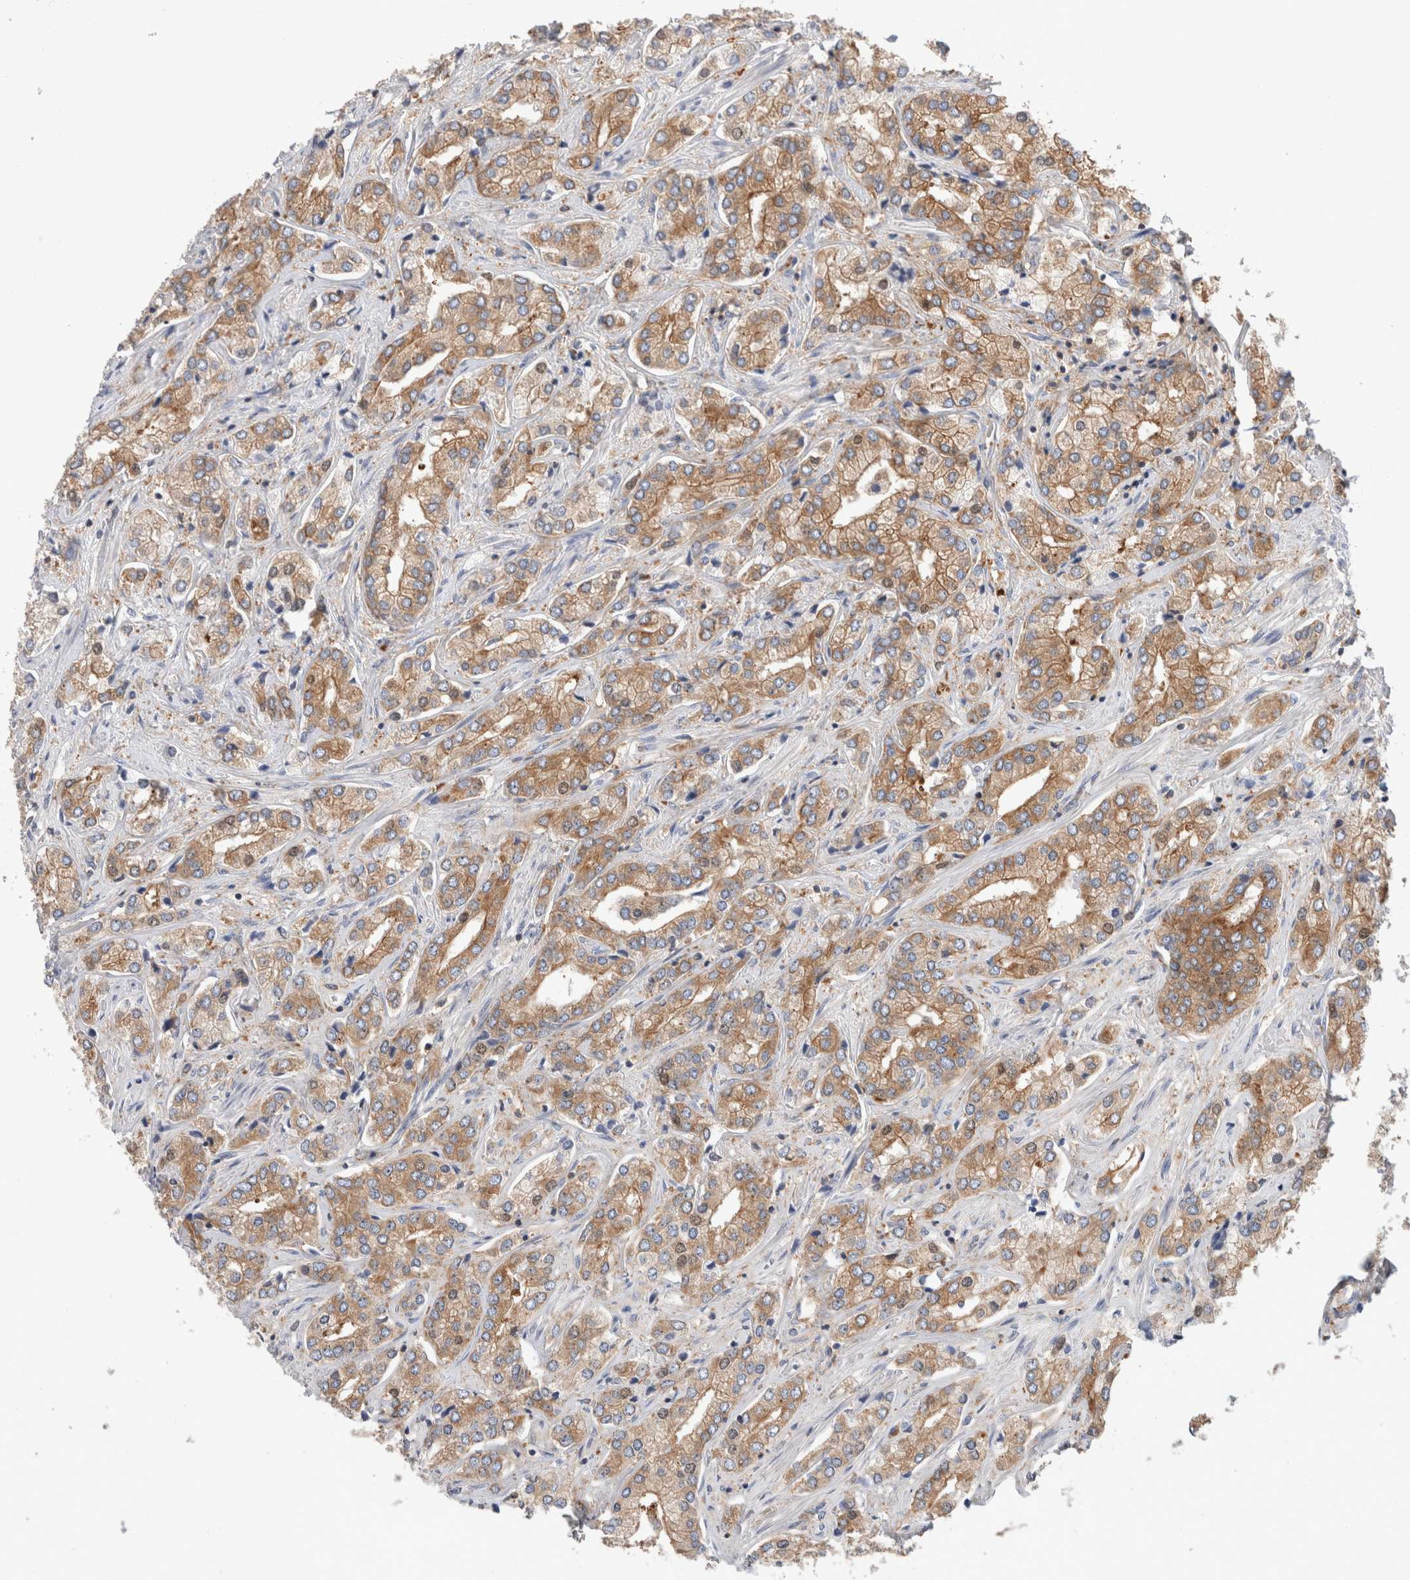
{"staining": {"intensity": "moderate", "quantity": ">75%", "location": "cytoplasmic/membranous"}, "tissue": "prostate cancer", "cell_type": "Tumor cells", "image_type": "cancer", "snomed": [{"axis": "morphology", "description": "Adenocarcinoma, High grade"}, {"axis": "topography", "description": "Prostate"}], "caption": "A high-resolution photomicrograph shows immunohistochemistry staining of prostate cancer (high-grade adenocarcinoma), which shows moderate cytoplasmic/membranous positivity in approximately >75% of tumor cells.", "gene": "KLHL14", "patient": {"sex": "male", "age": 66}}